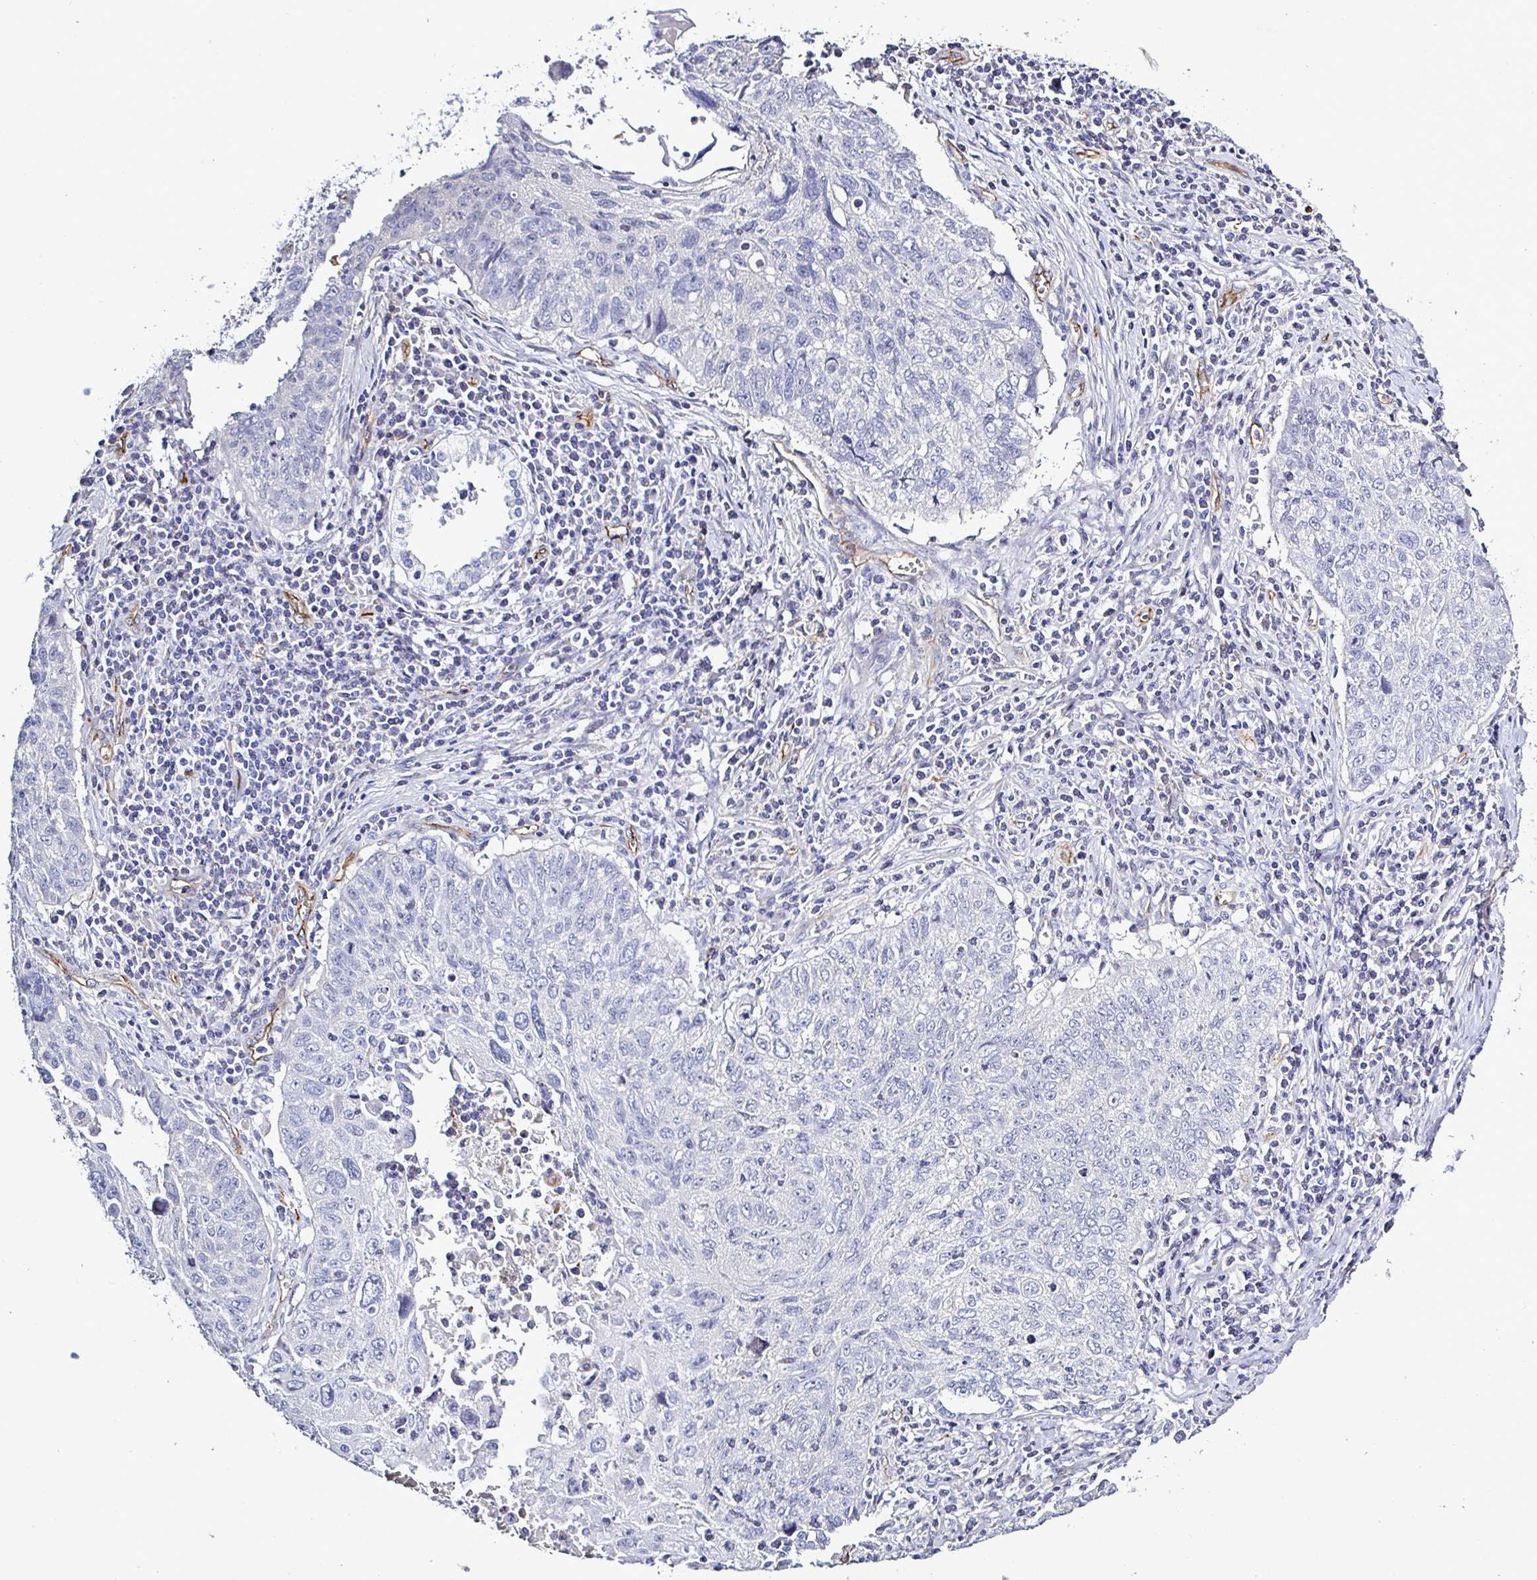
{"staining": {"intensity": "negative", "quantity": "none", "location": "none"}, "tissue": "lung cancer", "cell_type": "Tumor cells", "image_type": "cancer", "snomed": [{"axis": "morphology", "description": "Normal morphology"}, {"axis": "morphology", "description": "Aneuploidy"}, {"axis": "morphology", "description": "Squamous cell carcinoma, NOS"}, {"axis": "topography", "description": "Lymph node"}, {"axis": "topography", "description": "Lung"}], "caption": "A photomicrograph of human lung cancer is negative for staining in tumor cells. Brightfield microscopy of IHC stained with DAB (3,3'-diaminobenzidine) (brown) and hematoxylin (blue), captured at high magnification.", "gene": "ACSBG2", "patient": {"sex": "female", "age": 76}}